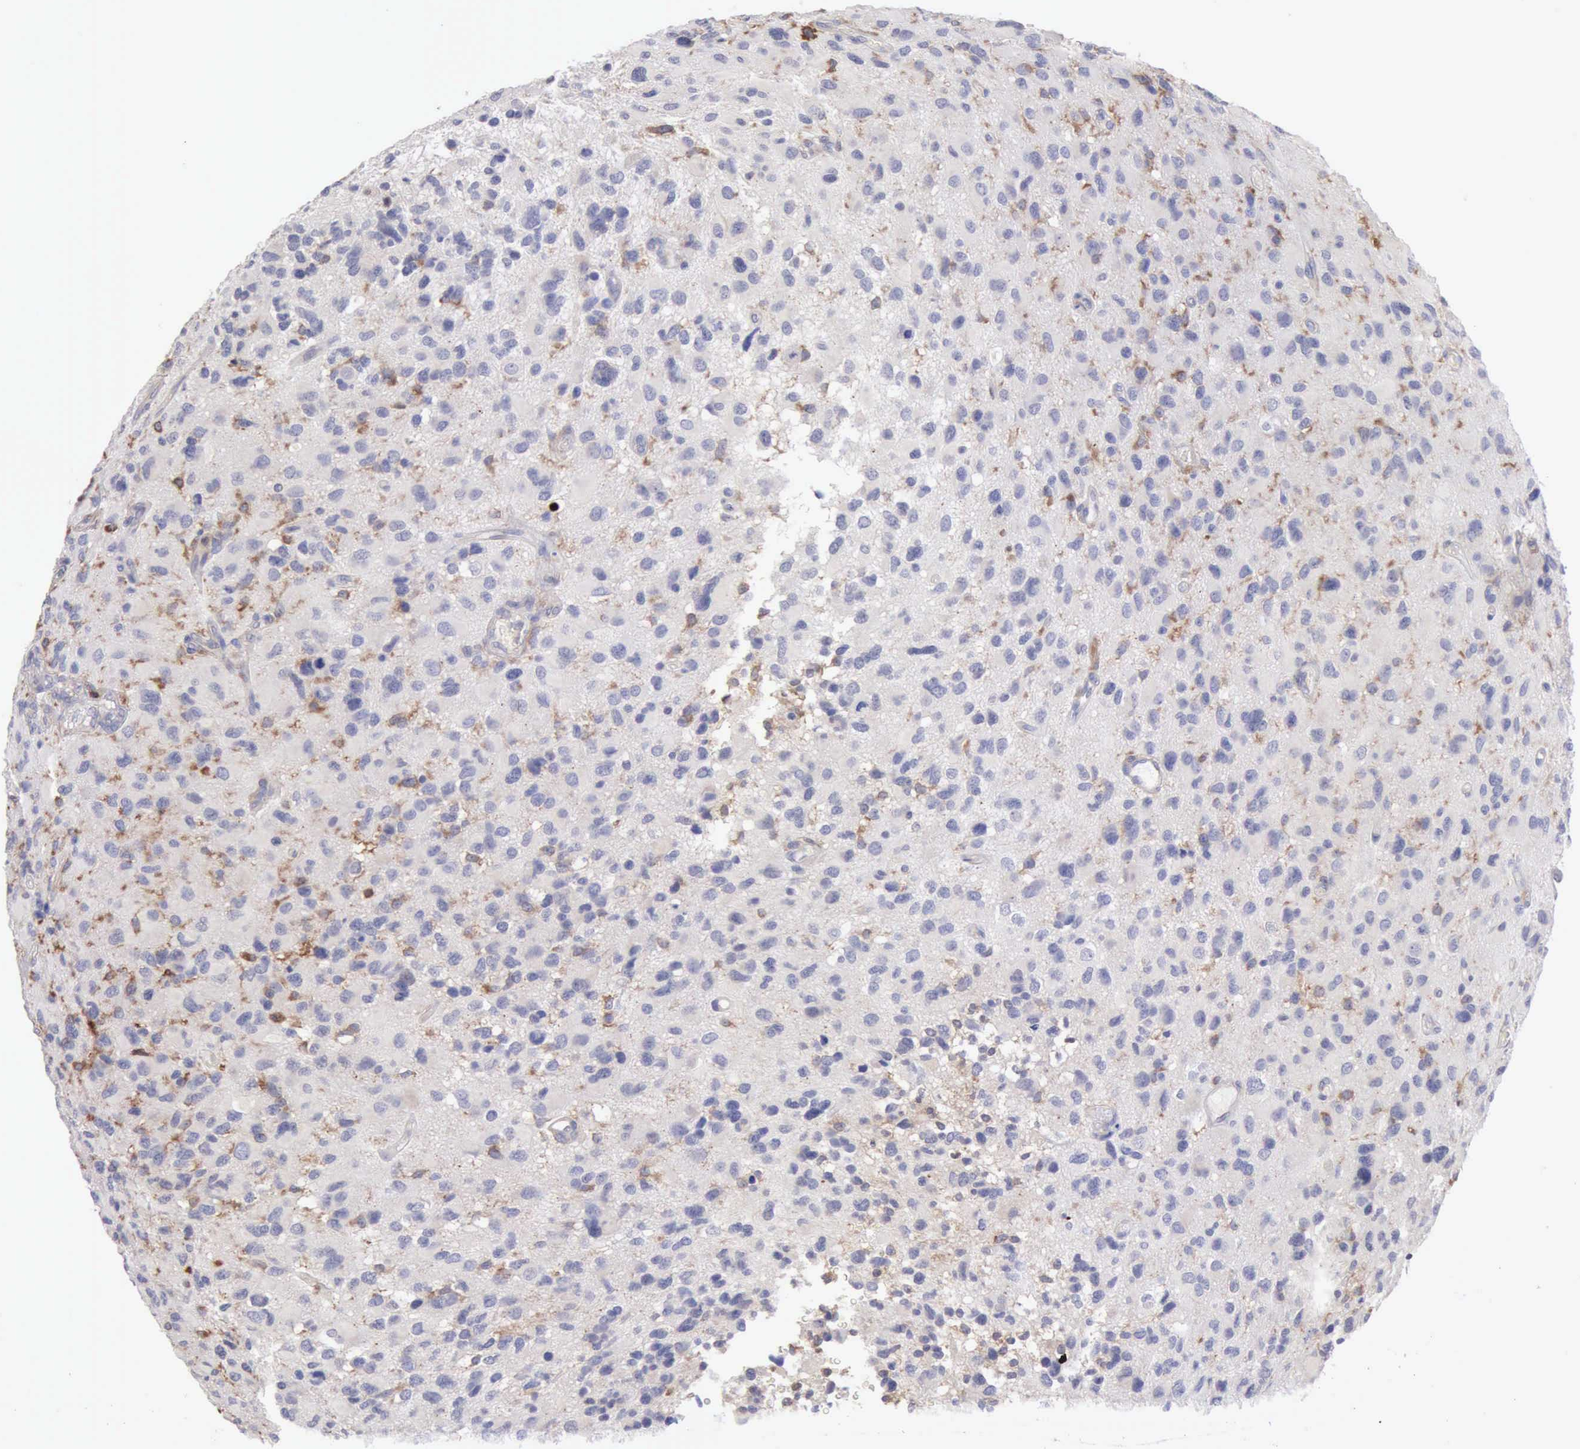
{"staining": {"intensity": "negative", "quantity": "none", "location": "none"}, "tissue": "glioma", "cell_type": "Tumor cells", "image_type": "cancer", "snomed": [{"axis": "morphology", "description": "Glioma, malignant, High grade"}, {"axis": "topography", "description": "Brain"}], "caption": "This is a image of immunohistochemistry (IHC) staining of high-grade glioma (malignant), which shows no expression in tumor cells. (DAB immunohistochemistry with hematoxylin counter stain).", "gene": "SASH3", "patient": {"sex": "male", "age": 69}}